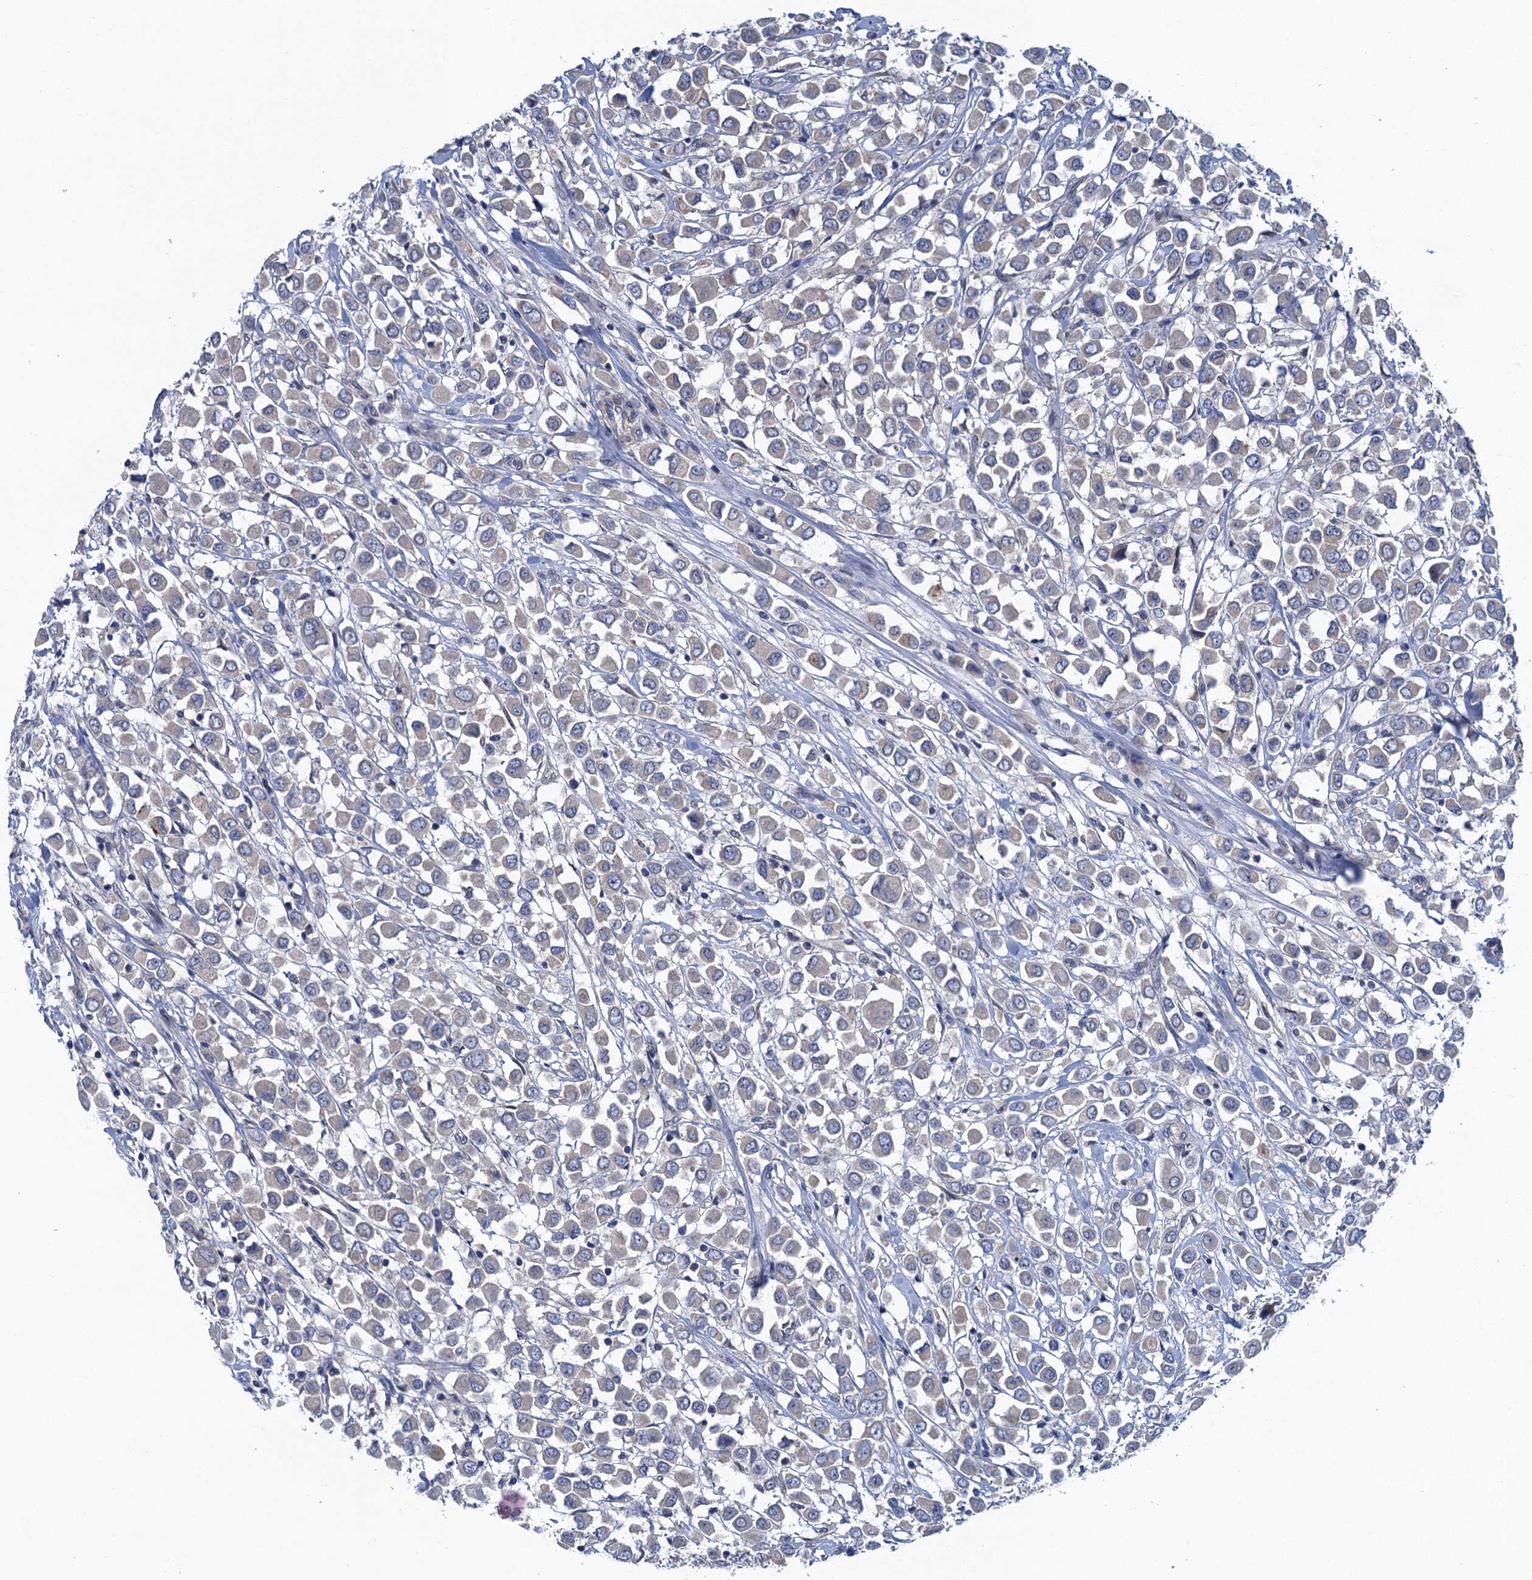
{"staining": {"intensity": "negative", "quantity": "none", "location": "none"}, "tissue": "breast cancer", "cell_type": "Tumor cells", "image_type": "cancer", "snomed": [{"axis": "morphology", "description": "Duct carcinoma"}, {"axis": "topography", "description": "Breast"}], "caption": "Immunohistochemical staining of breast cancer shows no significant positivity in tumor cells.", "gene": "CTU2", "patient": {"sex": "female", "age": 61}}